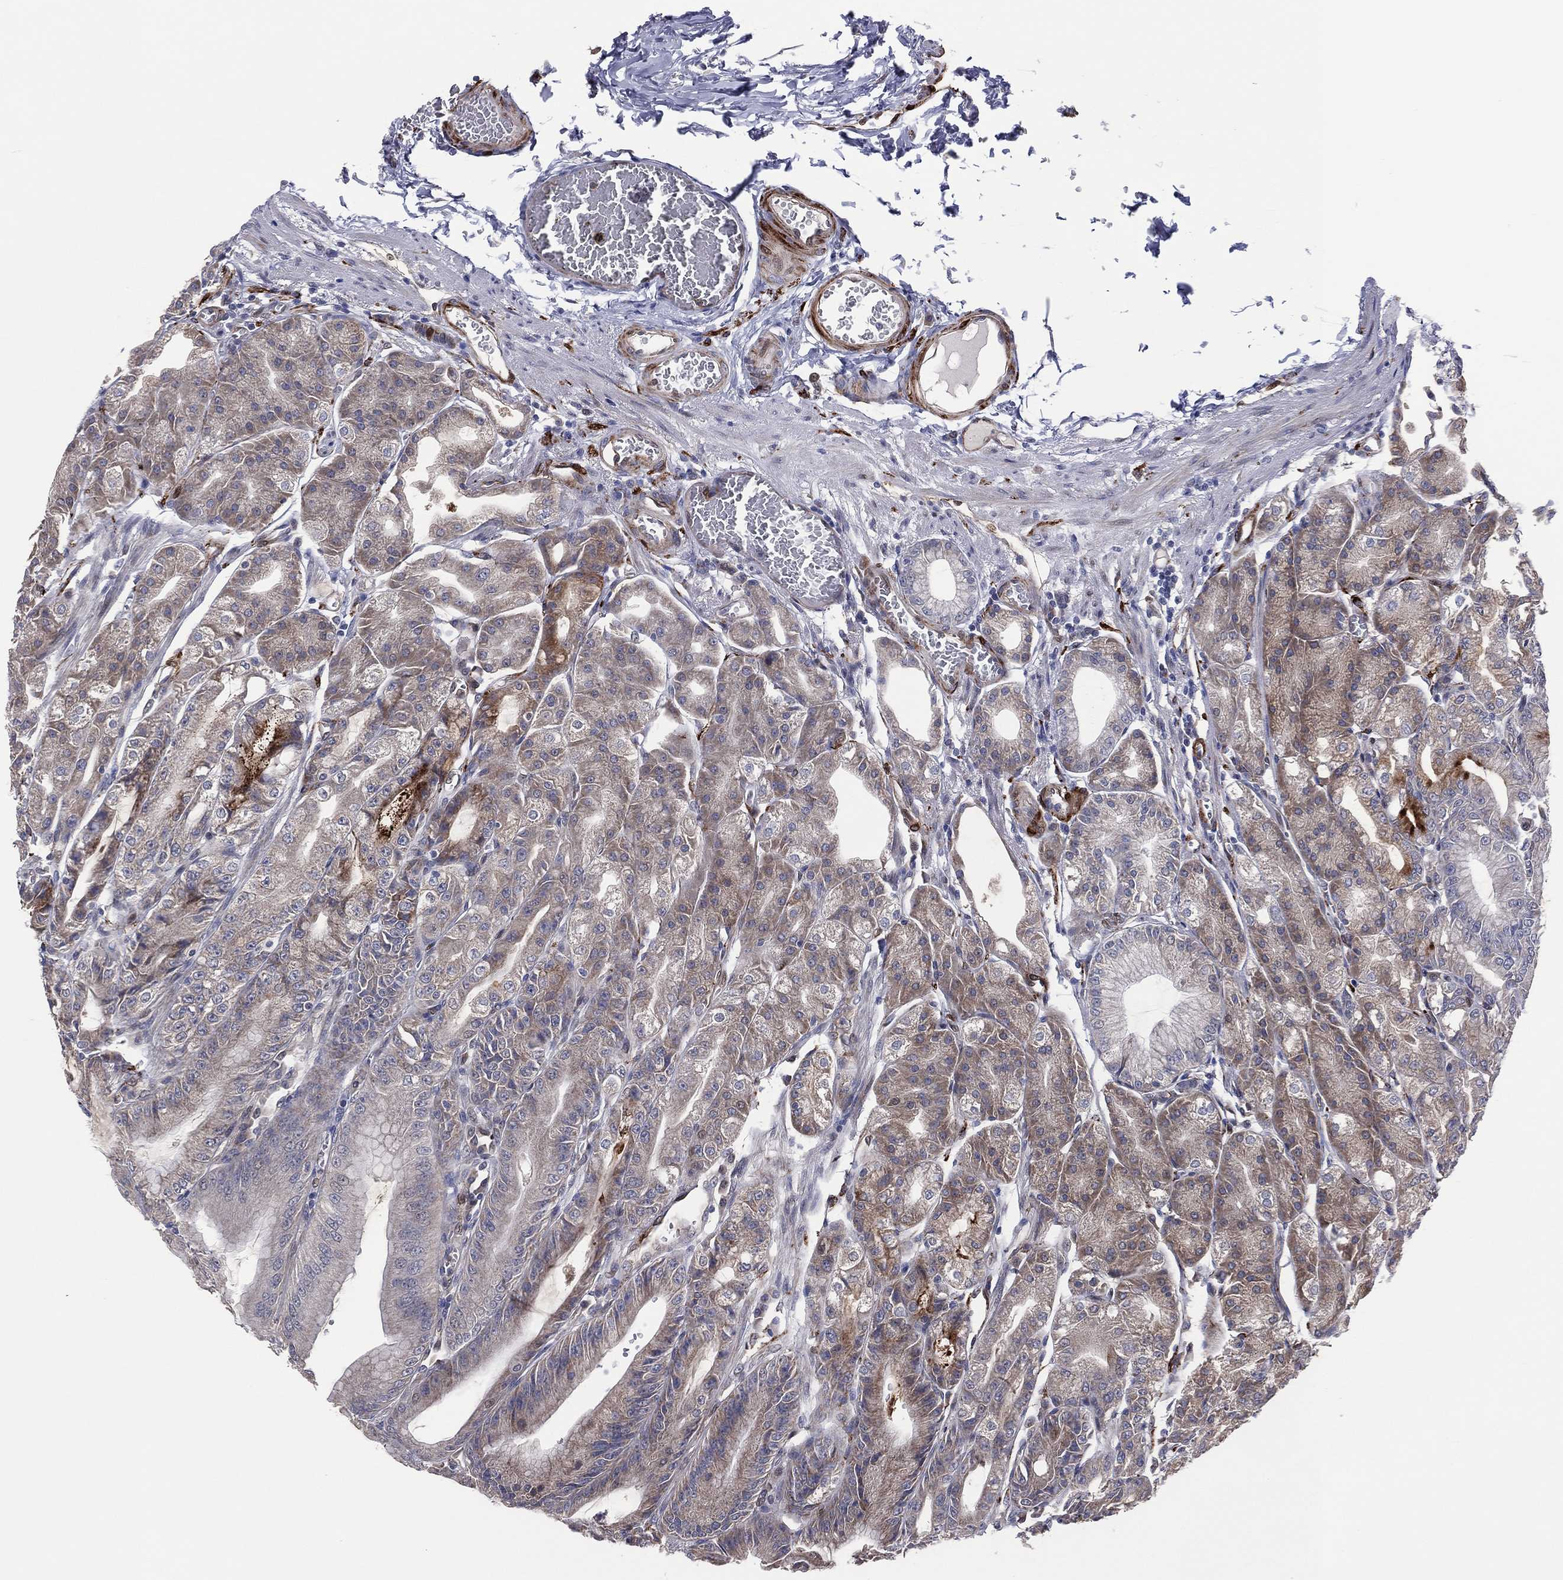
{"staining": {"intensity": "moderate", "quantity": "<25%", "location": "cytoplasmic/membranous"}, "tissue": "stomach", "cell_type": "Glandular cells", "image_type": "normal", "snomed": [{"axis": "morphology", "description": "Normal tissue, NOS"}, {"axis": "topography", "description": "Stomach"}], "caption": "IHC image of normal human stomach stained for a protein (brown), which reveals low levels of moderate cytoplasmic/membranous expression in approximately <25% of glandular cells.", "gene": "SNCG", "patient": {"sex": "male", "age": 71}}